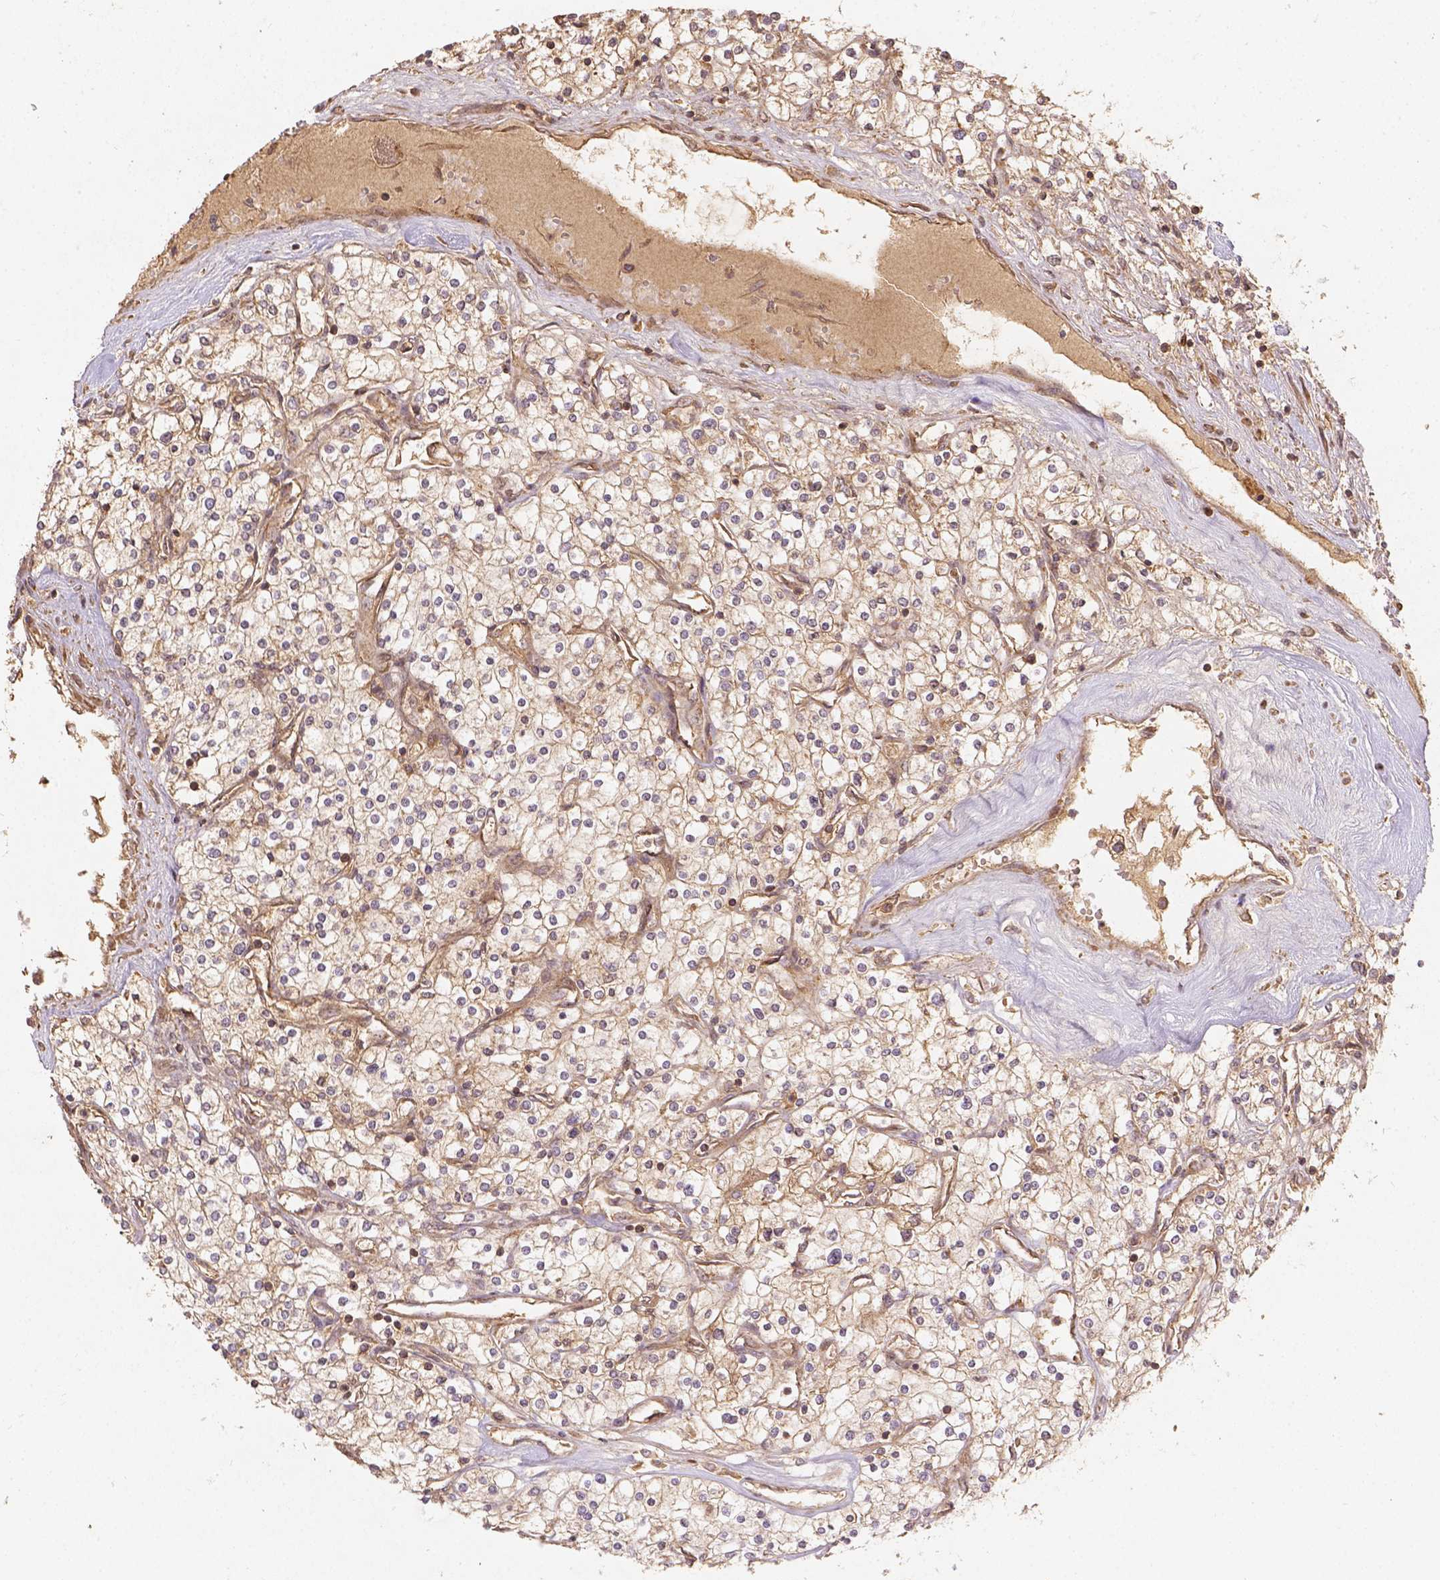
{"staining": {"intensity": "moderate", "quantity": ">75%", "location": "cytoplasmic/membranous"}, "tissue": "renal cancer", "cell_type": "Tumor cells", "image_type": "cancer", "snomed": [{"axis": "morphology", "description": "Adenocarcinoma, NOS"}, {"axis": "topography", "description": "Kidney"}], "caption": "Immunohistochemical staining of human renal adenocarcinoma reveals medium levels of moderate cytoplasmic/membranous positivity in about >75% of tumor cells.", "gene": "XPR1", "patient": {"sex": "male", "age": 80}}